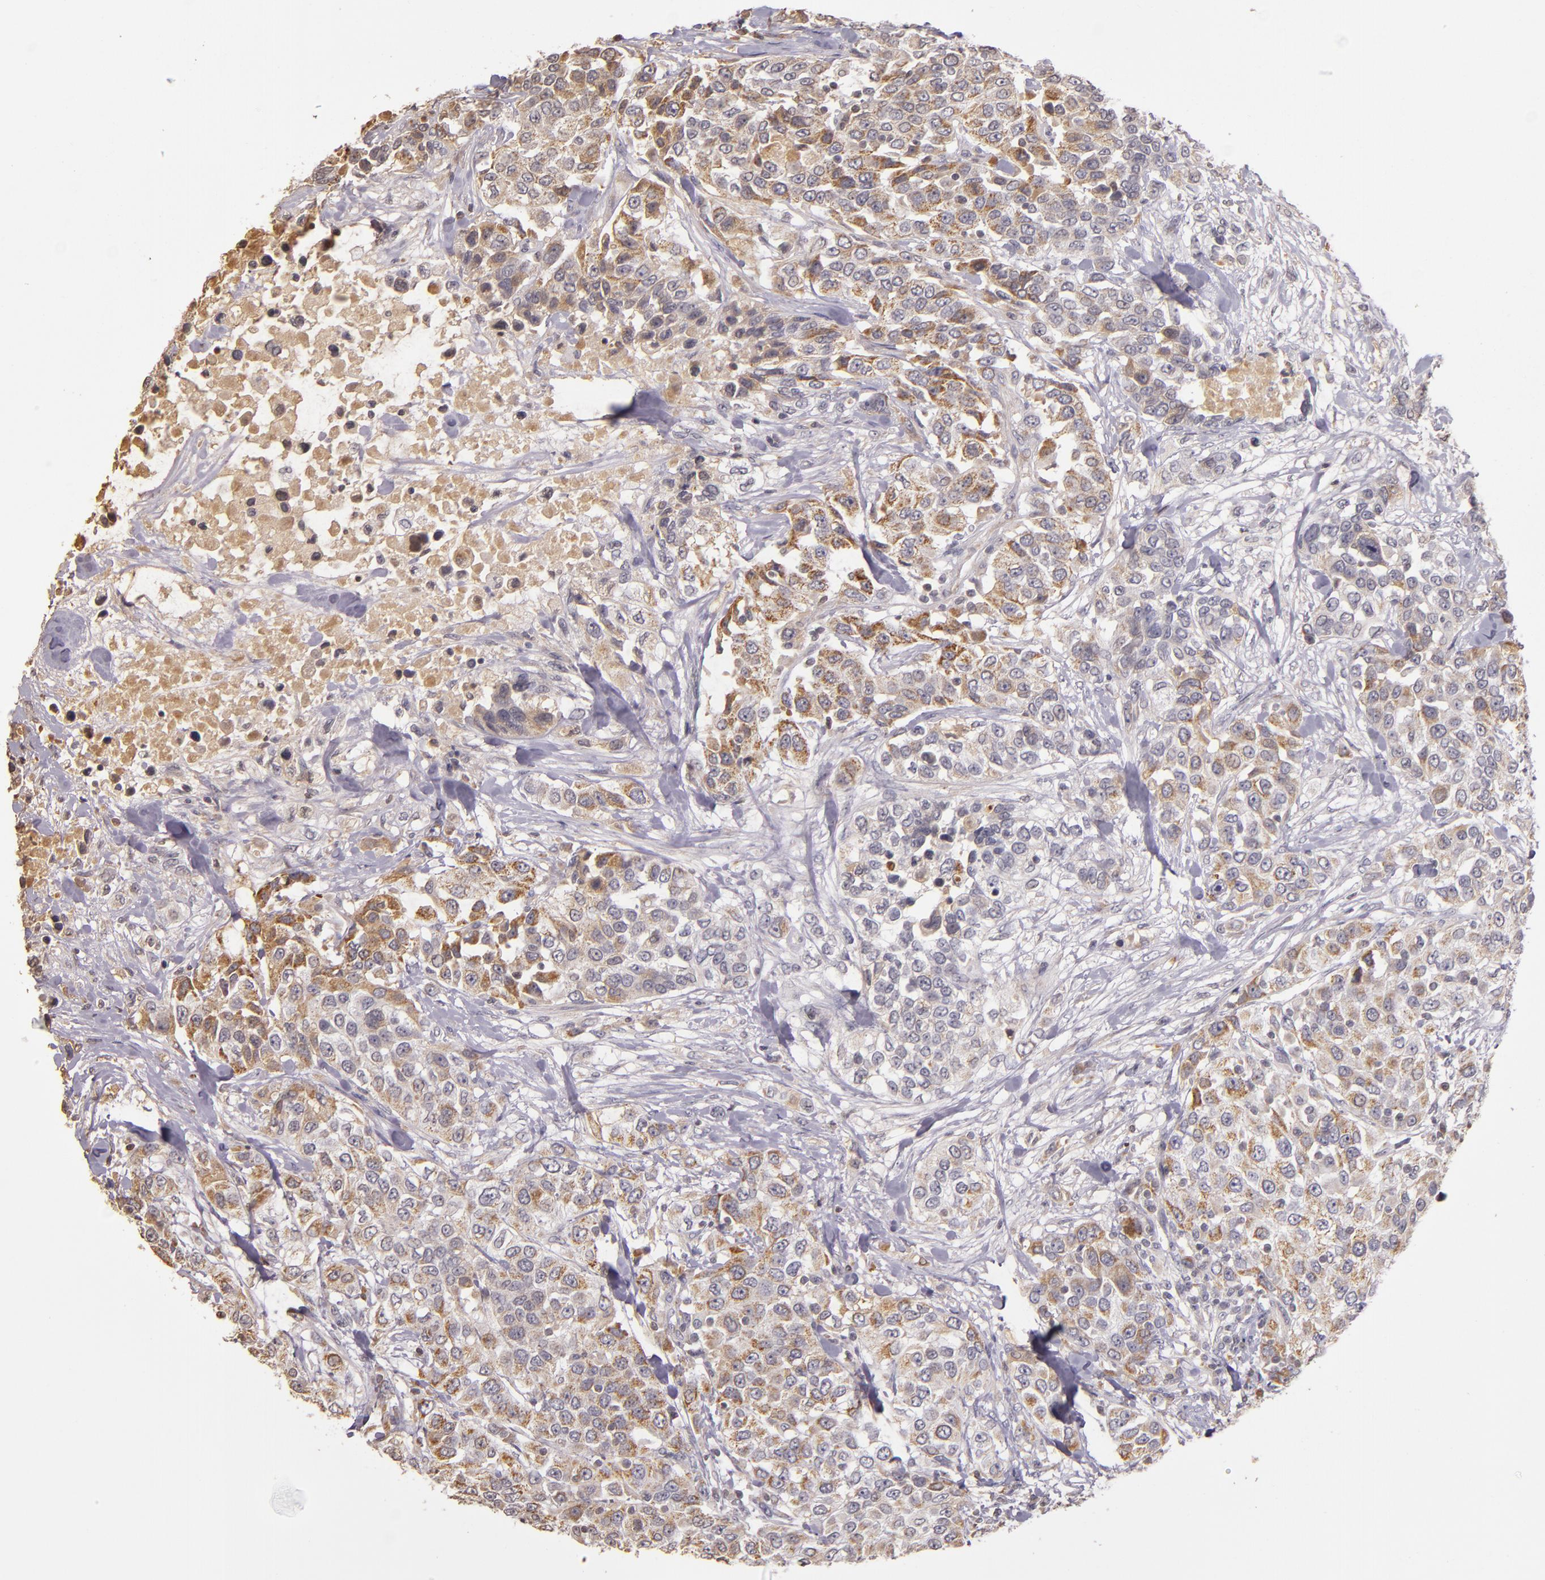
{"staining": {"intensity": "weak", "quantity": "25%-75%", "location": "cytoplasmic/membranous"}, "tissue": "urothelial cancer", "cell_type": "Tumor cells", "image_type": "cancer", "snomed": [{"axis": "morphology", "description": "Urothelial carcinoma, High grade"}, {"axis": "topography", "description": "Urinary bladder"}], "caption": "The photomicrograph shows staining of urothelial carcinoma (high-grade), revealing weak cytoplasmic/membranous protein expression (brown color) within tumor cells. The staining is performed using DAB brown chromogen to label protein expression. The nuclei are counter-stained blue using hematoxylin.", "gene": "ABL1", "patient": {"sex": "female", "age": 80}}